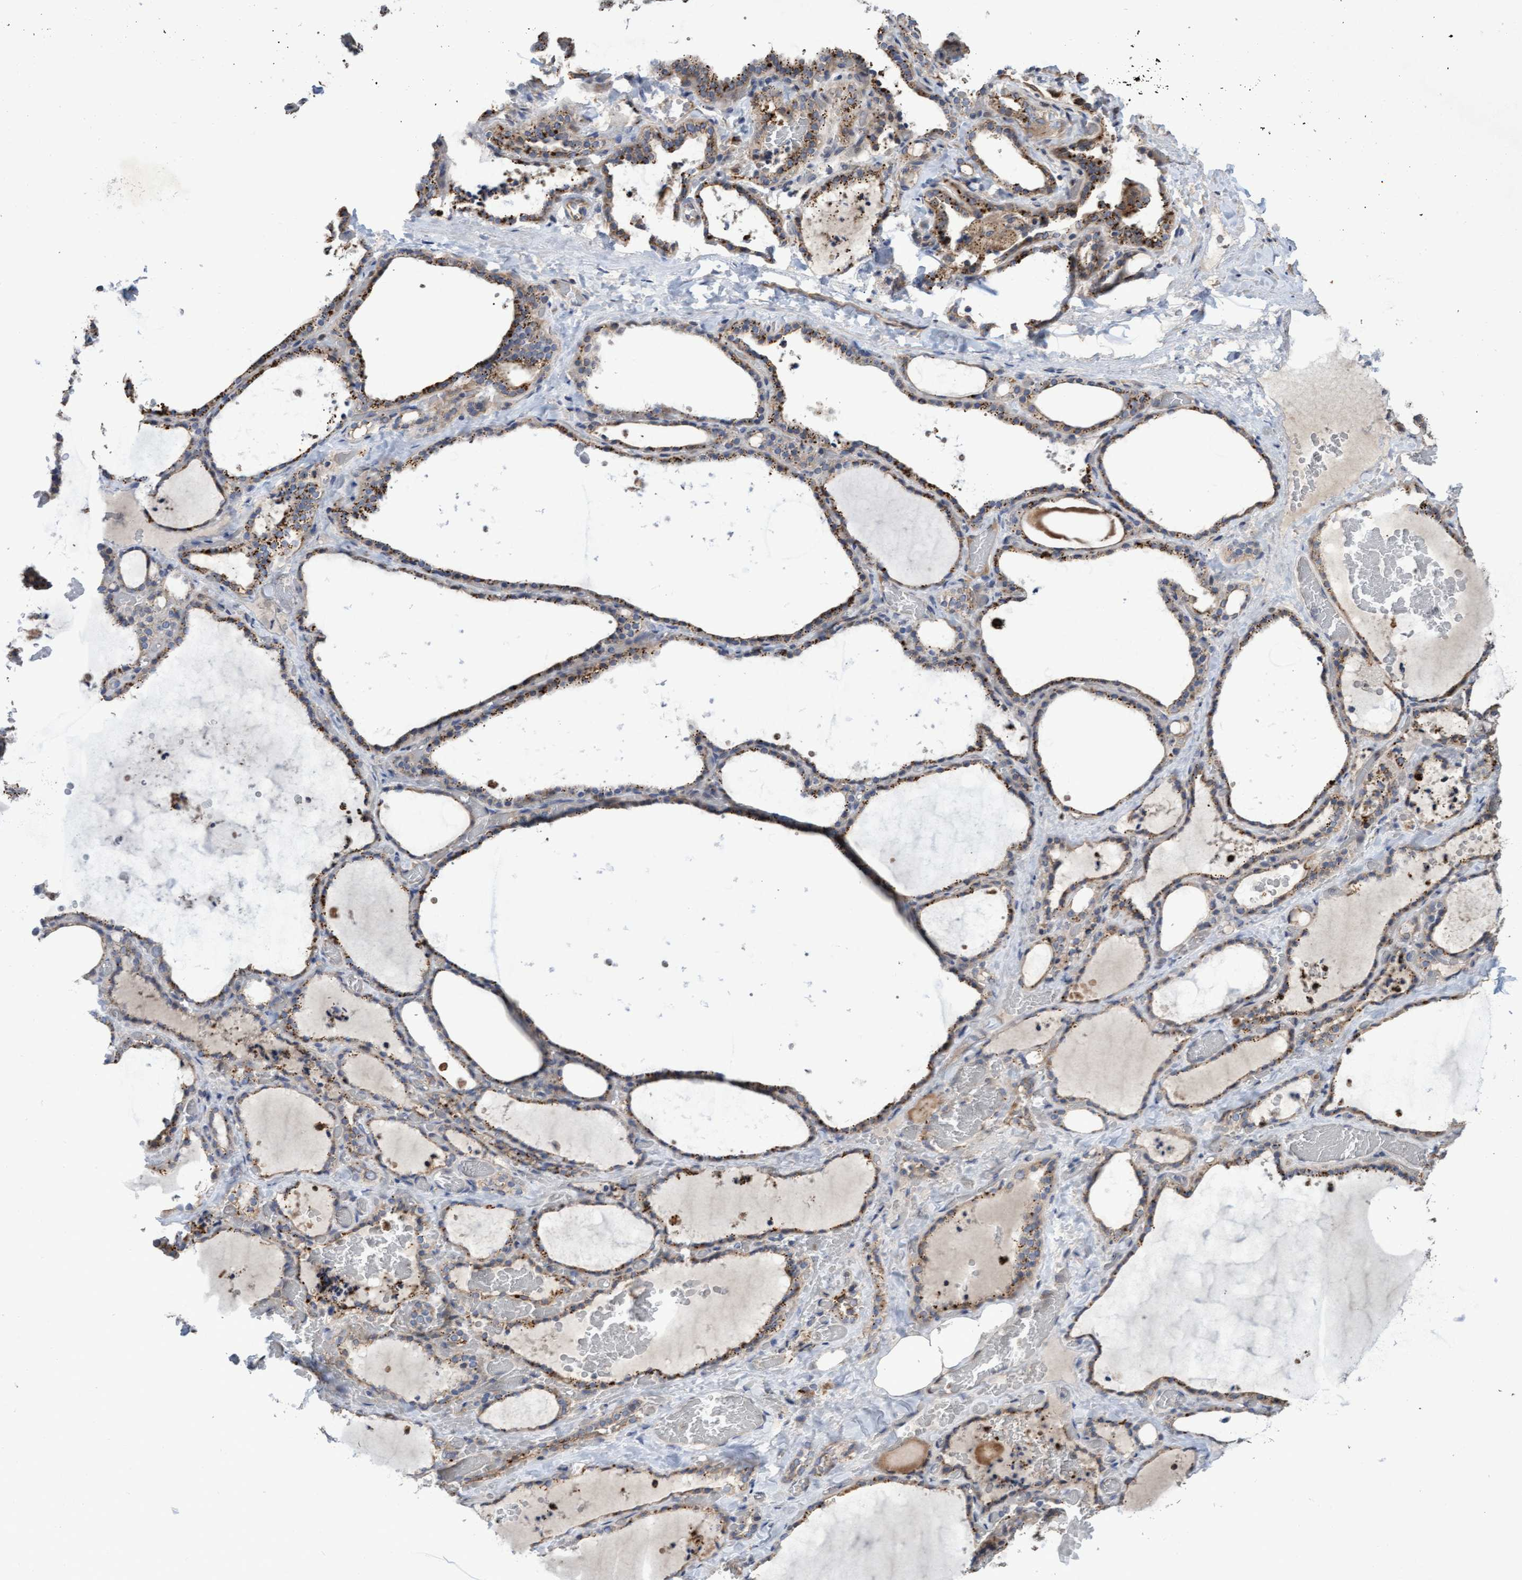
{"staining": {"intensity": "weak", "quantity": ">75%", "location": "cytoplasmic/membranous"}, "tissue": "thyroid gland", "cell_type": "Glandular cells", "image_type": "normal", "snomed": [{"axis": "morphology", "description": "Normal tissue, NOS"}, {"axis": "topography", "description": "Thyroid gland"}], "caption": "High-magnification brightfield microscopy of normal thyroid gland stained with DAB (brown) and counterstained with hematoxylin (blue). glandular cells exhibit weak cytoplasmic/membranous staining is identified in about>75% of cells.", "gene": "KRT24", "patient": {"sex": "female", "age": 22}}